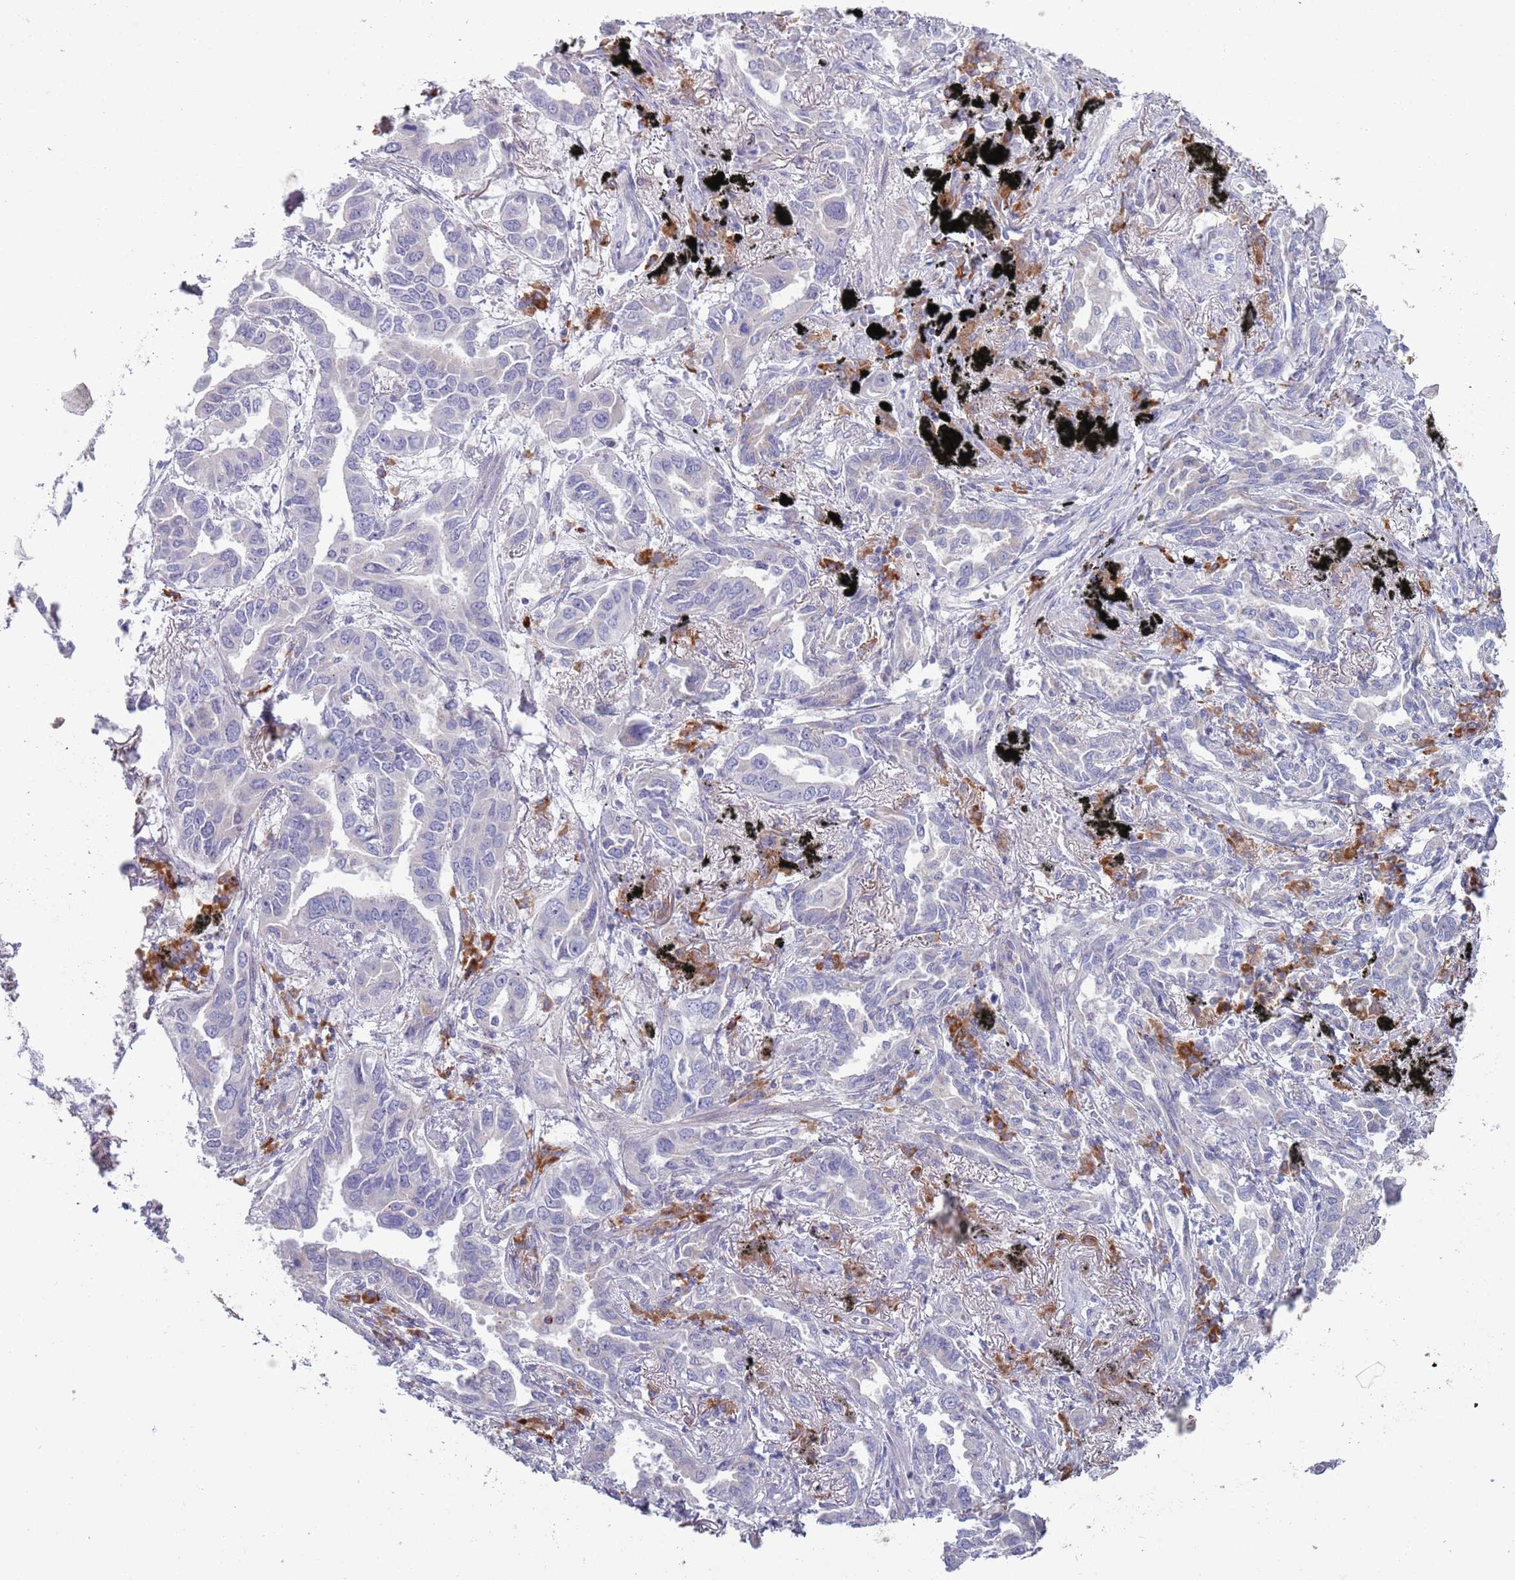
{"staining": {"intensity": "negative", "quantity": "none", "location": "none"}, "tissue": "lung cancer", "cell_type": "Tumor cells", "image_type": "cancer", "snomed": [{"axis": "morphology", "description": "Adenocarcinoma, NOS"}, {"axis": "topography", "description": "Lung"}], "caption": "The image reveals no significant positivity in tumor cells of lung adenocarcinoma.", "gene": "LTB", "patient": {"sex": "male", "age": 67}}